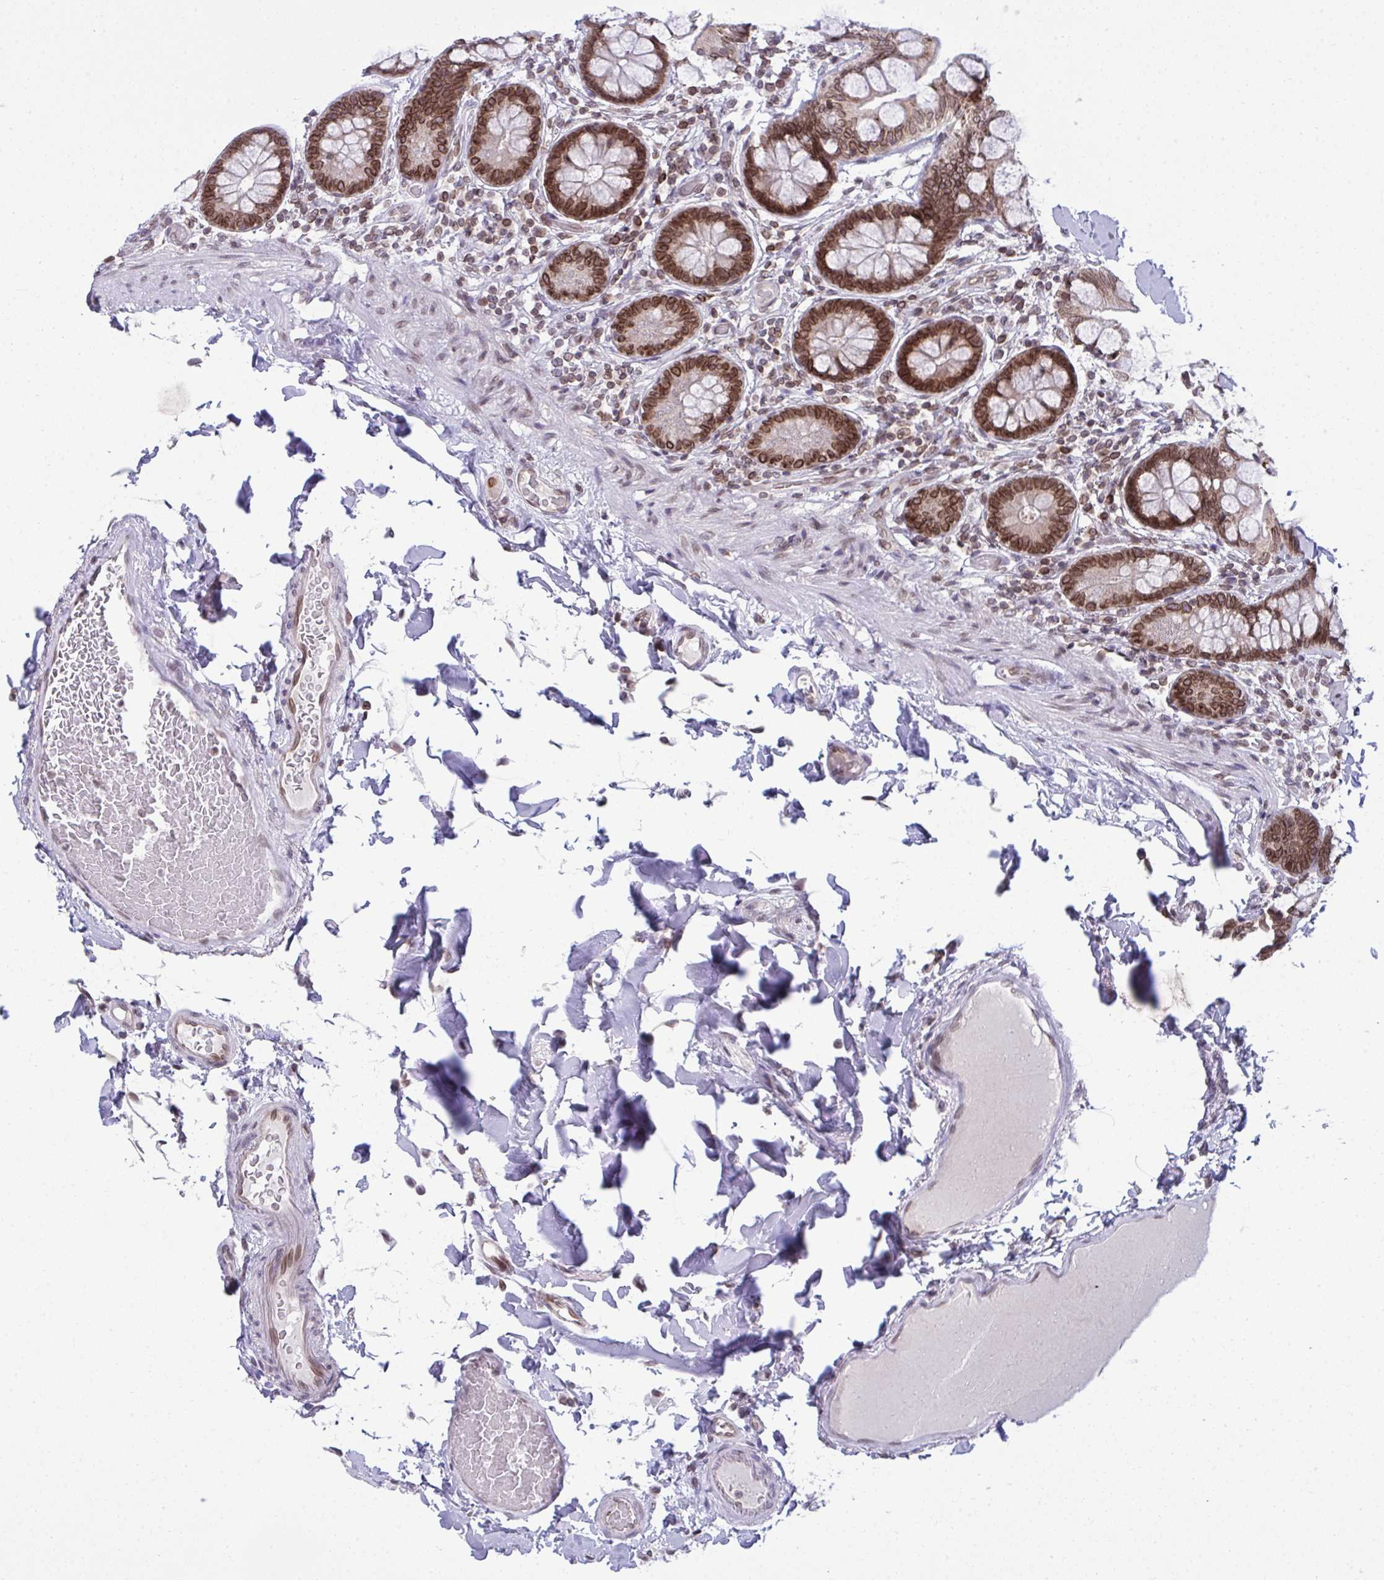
{"staining": {"intensity": "moderate", "quantity": ">75%", "location": "cytoplasmic/membranous,nuclear"}, "tissue": "small intestine", "cell_type": "Glandular cells", "image_type": "normal", "snomed": [{"axis": "morphology", "description": "Normal tissue, NOS"}, {"axis": "topography", "description": "Small intestine"}], "caption": "Protein analysis of benign small intestine displays moderate cytoplasmic/membranous,nuclear positivity in about >75% of glandular cells. Using DAB (brown) and hematoxylin (blue) stains, captured at high magnification using brightfield microscopy.", "gene": "RANBP2", "patient": {"sex": "male", "age": 70}}